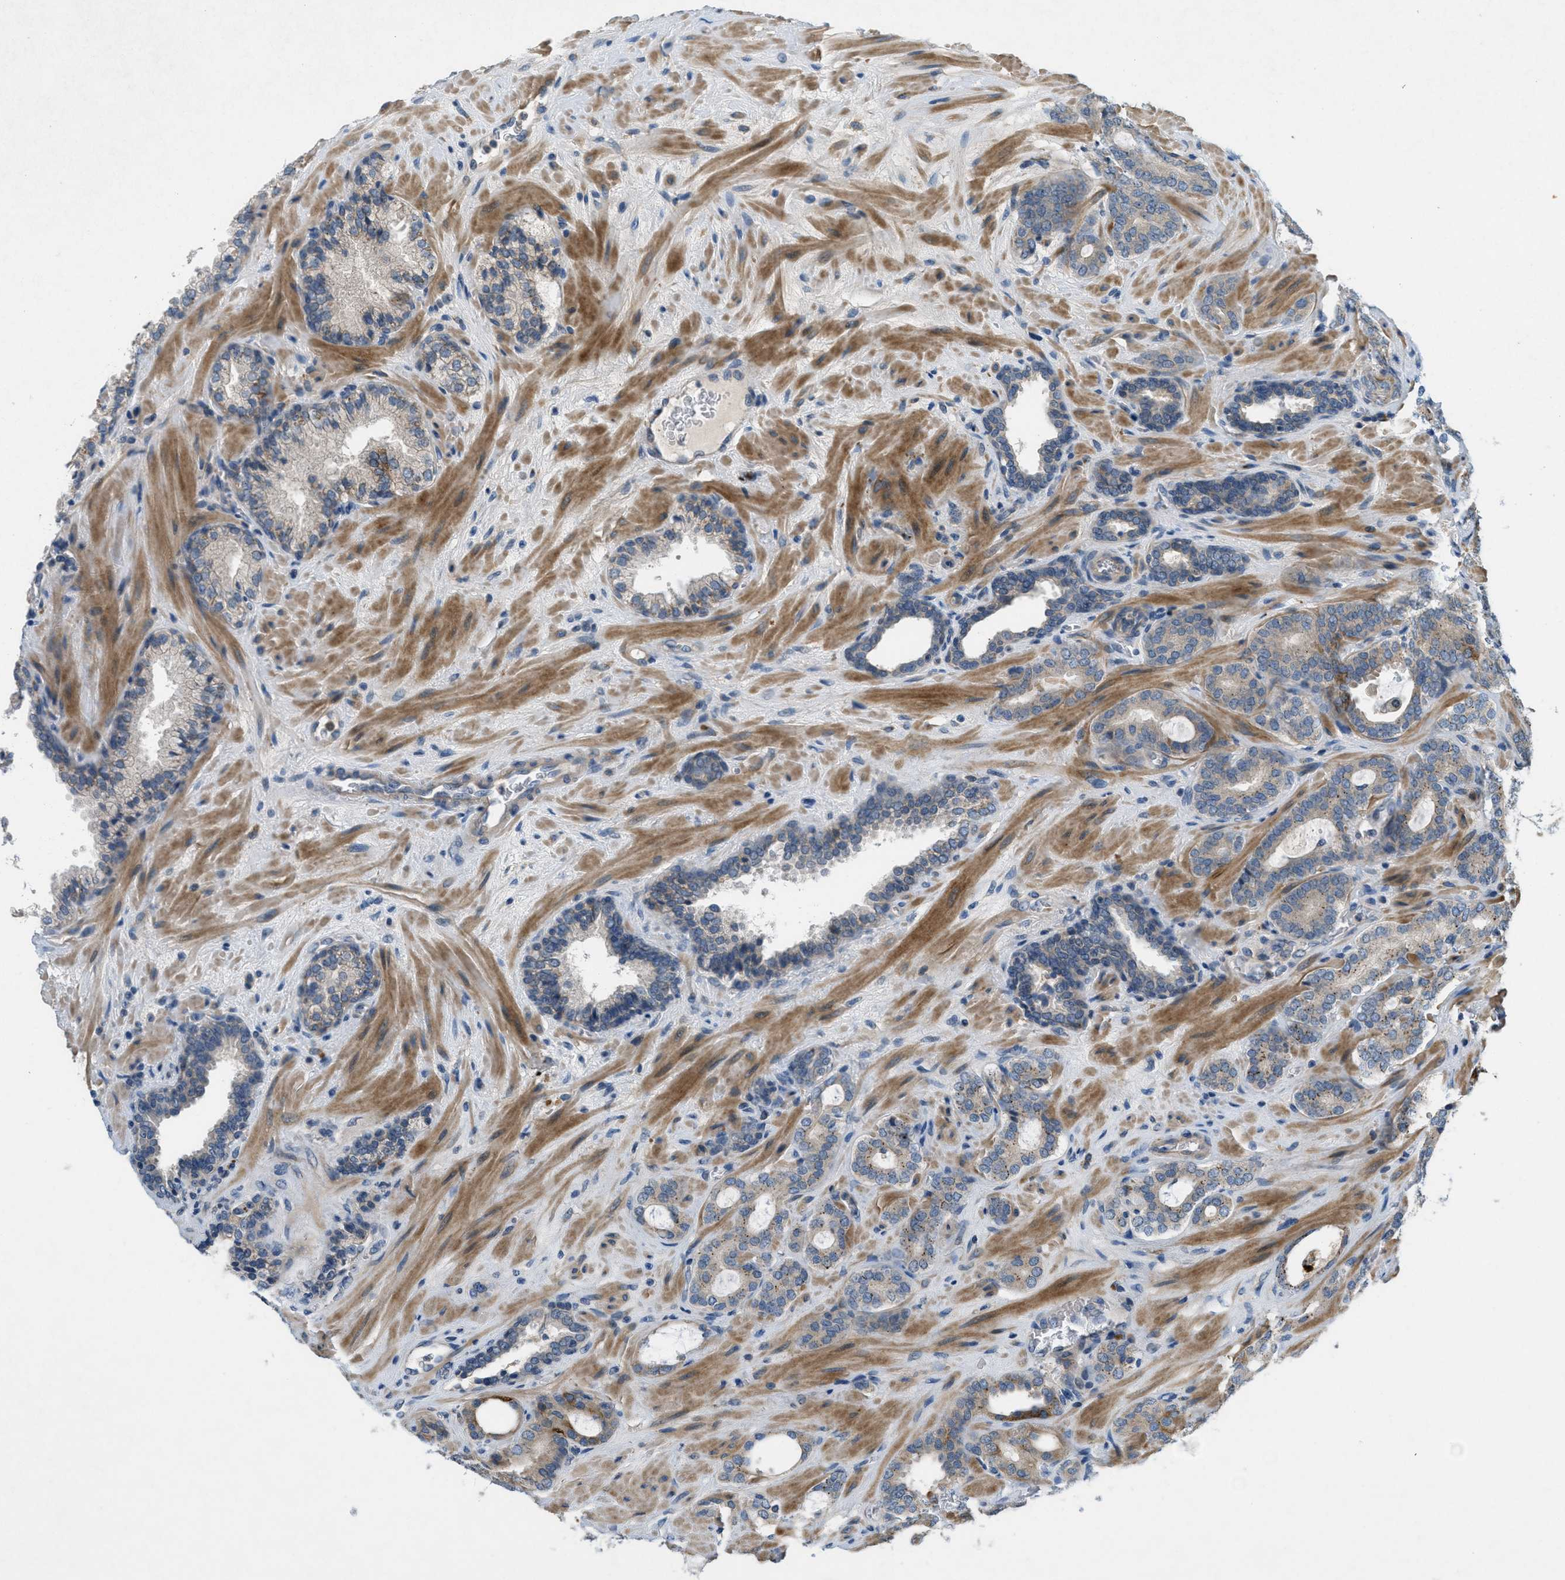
{"staining": {"intensity": "weak", "quantity": ">75%", "location": "cytoplasmic/membranous"}, "tissue": "prostate cancer", "cell_type": "Tumor cells", "image_type": "cancer", "snomed": [{"axis": "morphology", "description": "Adenocarcinoma, Low grade"}, {"axis": "topography", "description": "Prostate"}], "caption": "High-magnification brightfield microscopy of prostate cancer stained with DAB (brown) and counterstained with hematoxylin (blue). tumor cells exhibit weak cytoplasmic/membranous staining is seen in about>75% of cells.", "gene": "ADCY6", "patient": {"sex": "male", "age": 63}}